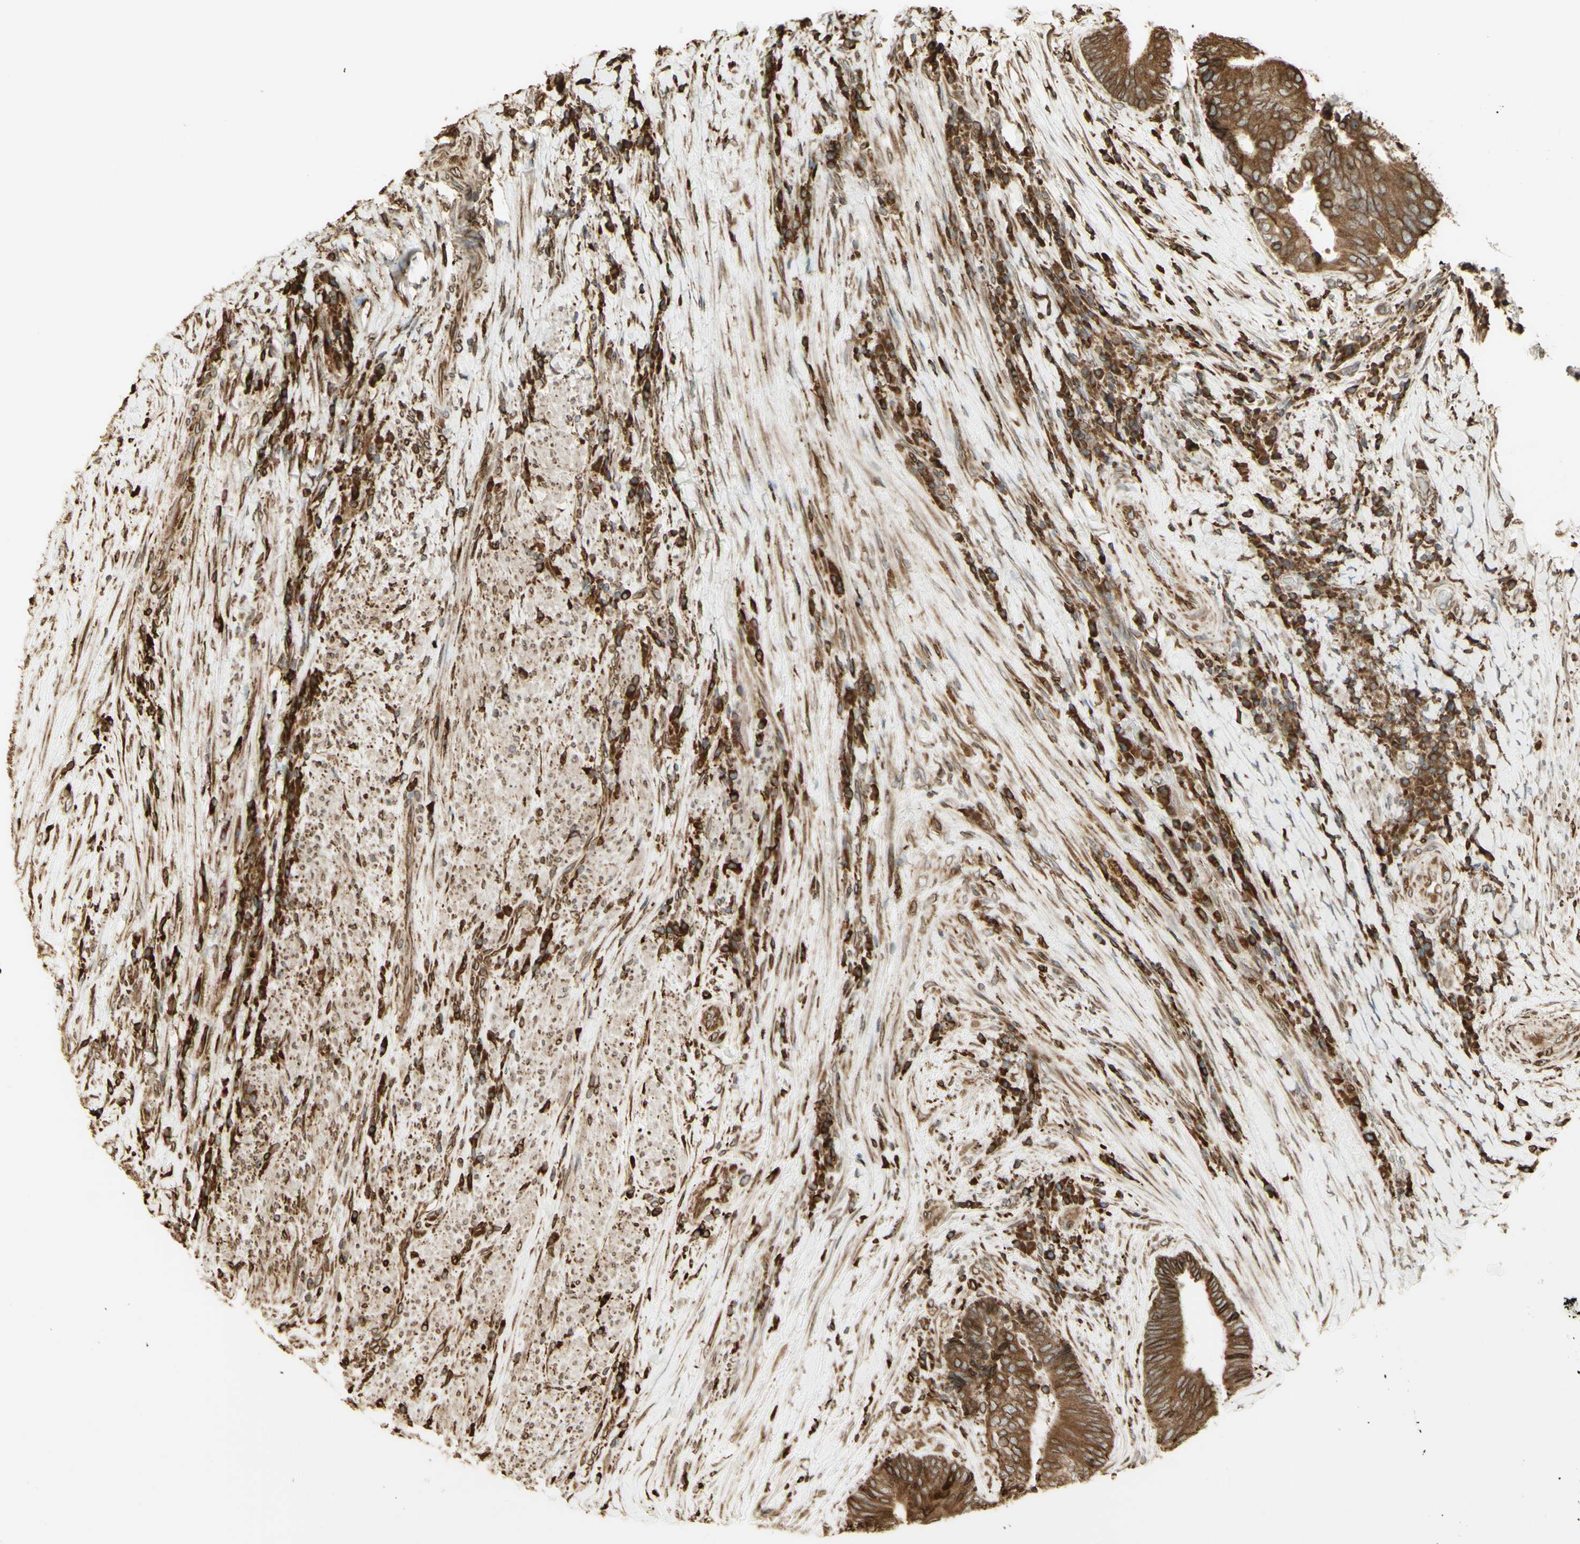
{"staining": {"intensity": "moderate", "quantity": ">75%", "location": "cytoplasmic/membranous"}, "tissue": "colorectal cancer", "cell_type": "Tumor cells", "image_type": "cancer", "snomed": [{"axis": "morphology", "description": "Adenocarcinoma, NOS"}, {"axis": "topography", "description": "Rectum"}], "caption": "The image exhibits a brown stain indicating the presence of a protein in the cytoplasmic/membranous of tumor cells in colorectal adenocarcinoma.", "gene": "CANX", "patient": {"sex": "male", "age": 72}}